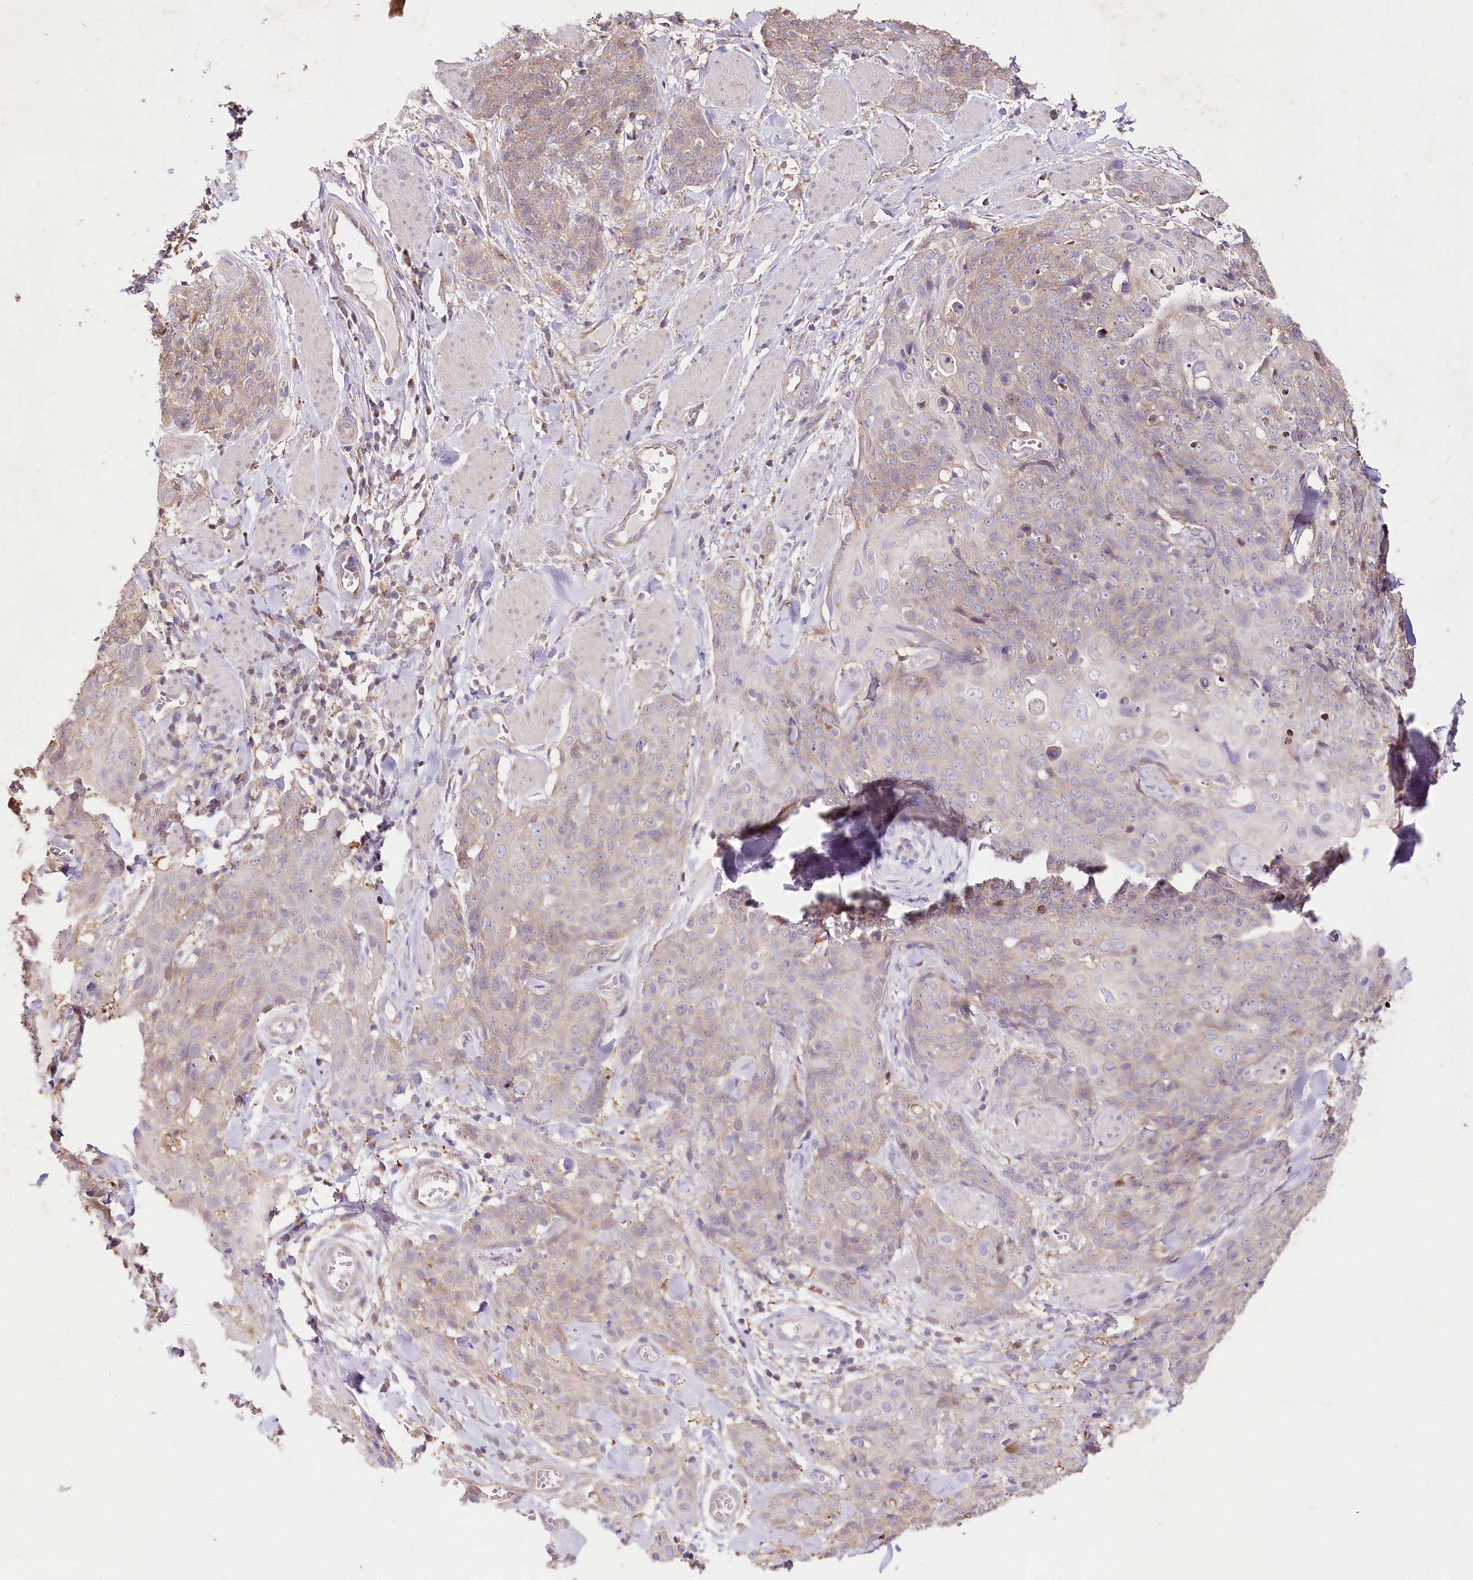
{"staining": {"intensity": "weak", "quantity": "<25%", "location": "cytoplasmic/membranous"}, "tissue": "skin cancer", "cell_type": "Tumor cells", "image_type": "cancer", "snomed": [{"axis": "morphology", "description": "Squamous cell carcinoma, NOS"}, {"axis": "topography", "description": "Skin"}, {"axis": "topography", "description": "Vulva"}], "caption": "Immunohistochemistry of skin cancer (squamous cell carcinoma) reveals no staining in tumor cells.", "gene": "TASOR2", "patient": {"sex": "female", "age": 85}}